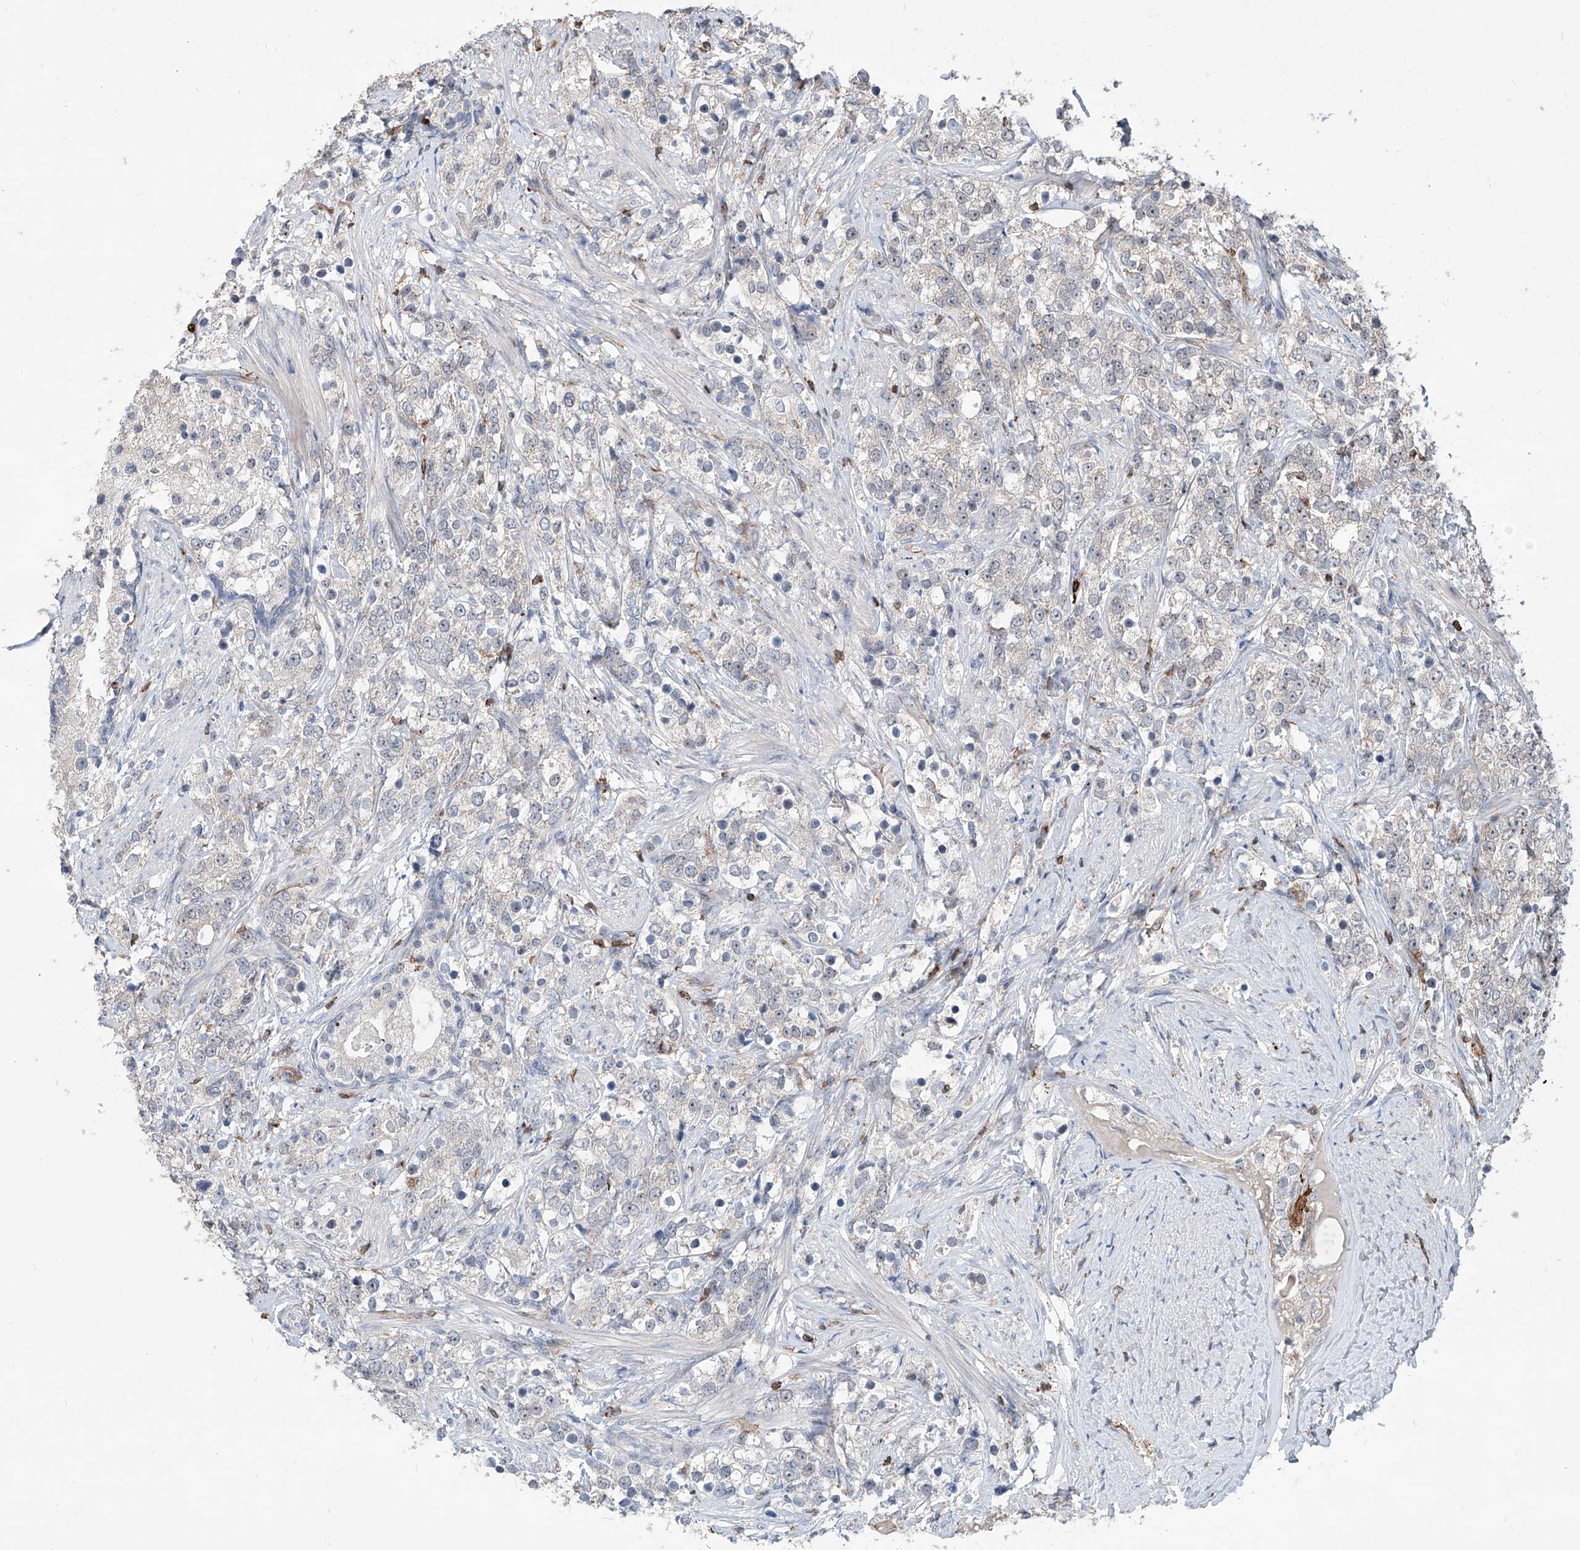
{"staining": {"intensity": "negative", "quantity": "none", "location": "none"}, "tissue": "prostate cancer", "cell_type": "Tumor cells", "image_type": "cancer", "snomed": [{"axis": "morphology", "description": "Adenocarcinoma, High grade"}, {"axis": "topography", "description": "Prostate"}], "caption": "DAB immunohistochemical staining of prostate cancer (high-grade adenocarcinoma) demonstrates no significant expression in tumor cells.", "gene": "ZBTB48", "patient": {"sex": "male", "age": 69}}